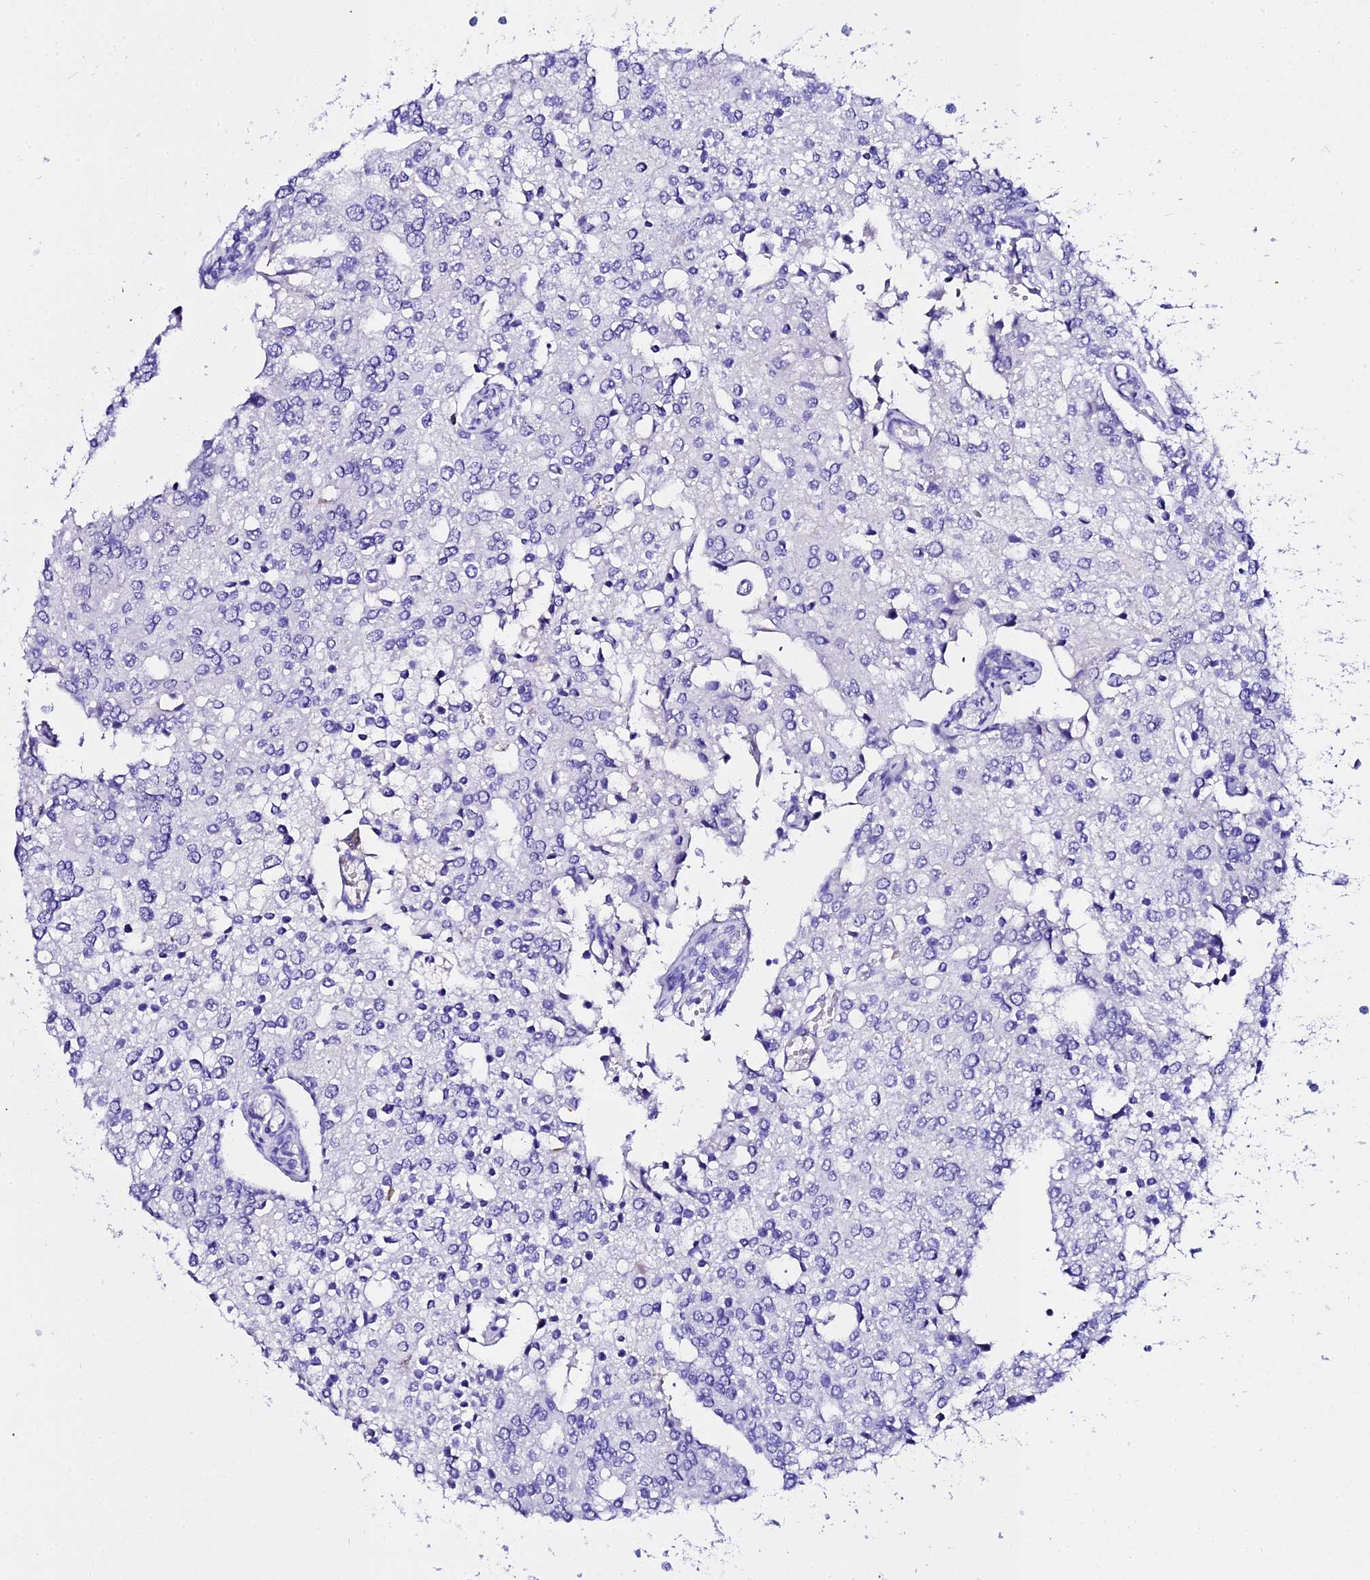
{"staining": {"intensity": "negative", "quantity": "none", "location": "none"}, "tissue": "prostate cancer", "cell_type": "Tumor cells", "image_type": "cancer", "snomed": [{"axis": "morphology", "description": "Adenocarcinoma, High grade"}, {"axis": "topography", "description": "Prostate"}], "caption": "Protein analysis of prostate cancer shows no significant expression in tumor cells.", "gene": "TUBA3D", "patient": {"sex": "male", "age": 62}}